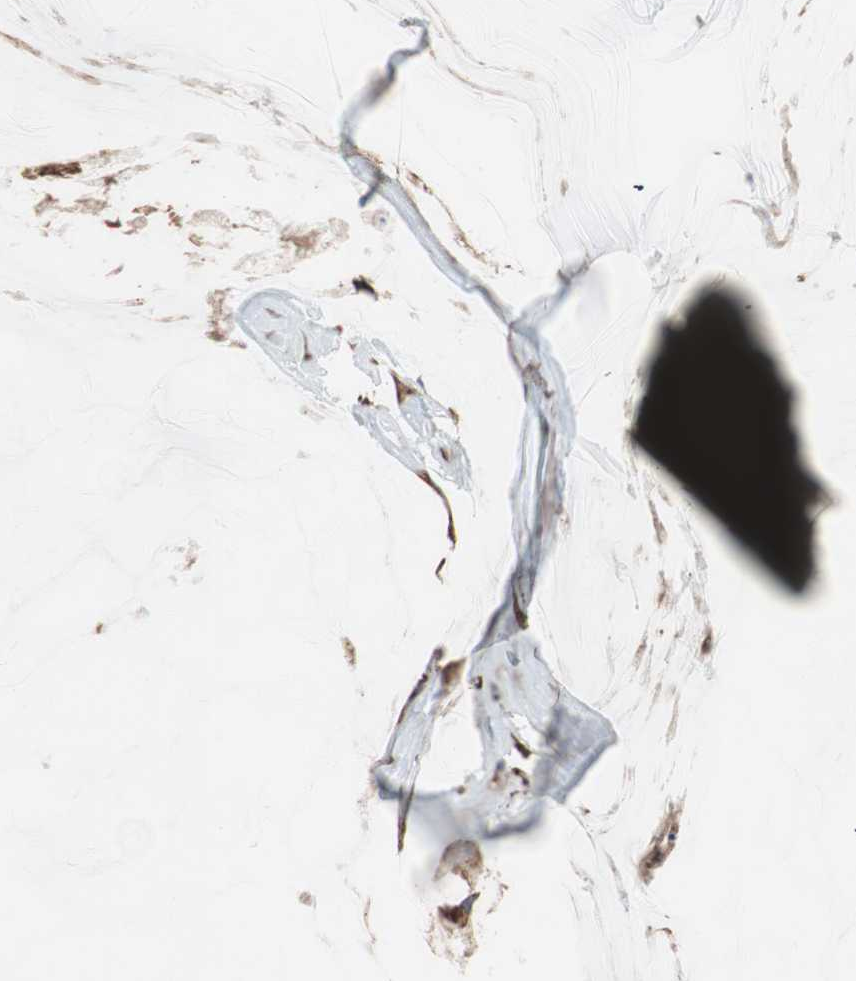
{"staining": {"intensity": "strong", "quantity": ">75%", "location": "cytoplasmic/membranous"}, "tissue": "ovarian cancer", "cell_type": "Tumor cells", "image_type": "cancer", "snomed": [{"axis": "morphology", "description": "Cystadenocarcinoma, mucinous, NOS"}, {"axis": "topography", "description": "Ovary"}], "caption": "This micrograph exhibits ovarian cancer stained with immunohistochemistry to label a protein in brown. The cytoplasmic/membranous of tumor cells show strong positivity for the protein. Nuclei are counter-stained blue.", "gene": "GPSM2", "patient": {"sex": "female", "age": 39}}